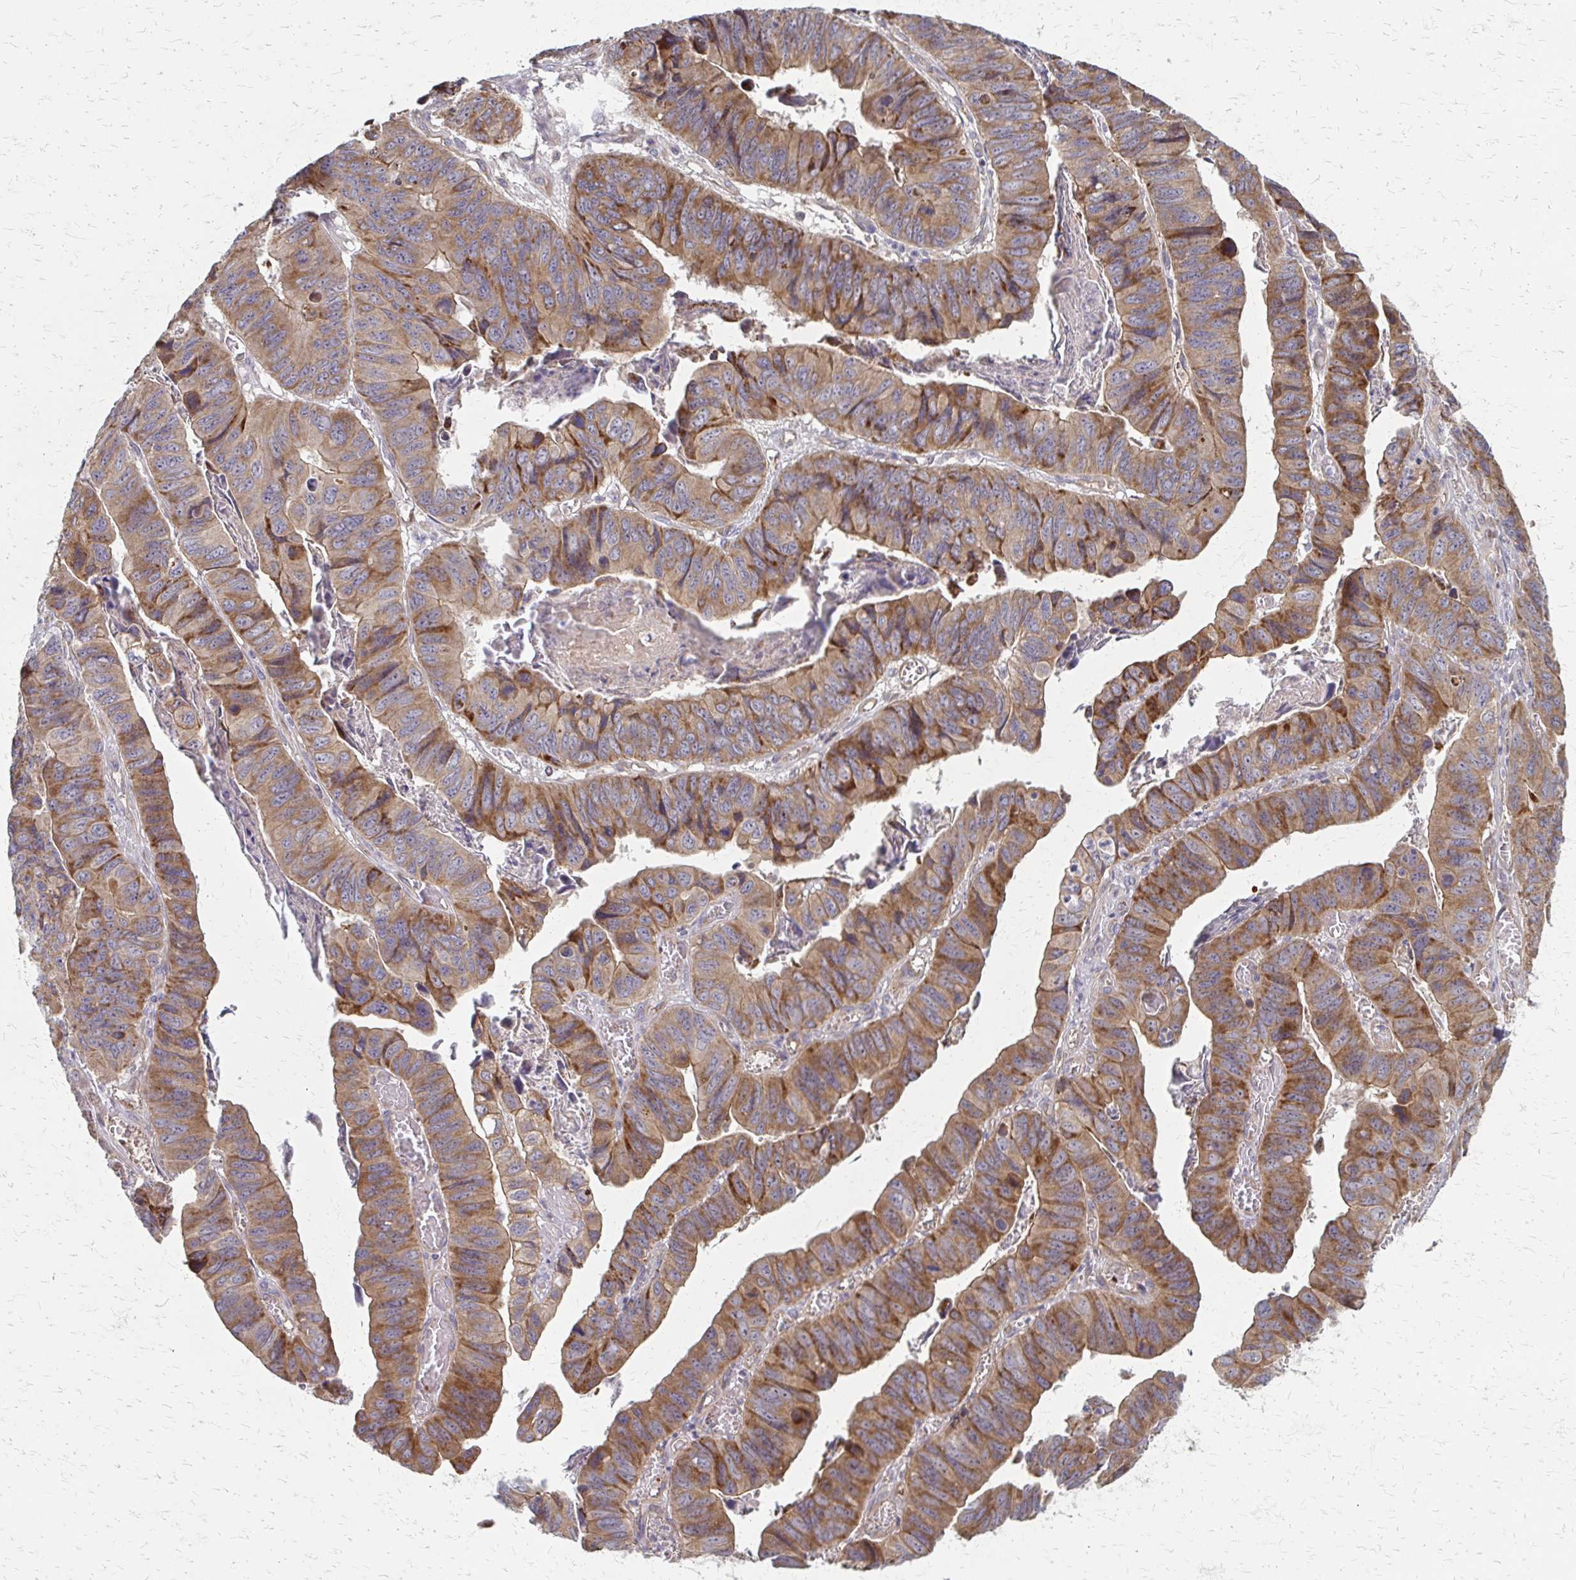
{"staining": {"intensity": "moderate", "quantity": ">75%", "location": "cytoplasmic/membranous"}, "tissue": "stomach cancer", "cell_type": "Tumor cells", "image_type": "cancer", "snomed": [{"axis": "morphology", "description": "Adenocarcinoma, NOS"}, {"axis": "topography", "description": "Stomach, lower"}], "caption": "Human stomach cancer (adenocarcinoma) stained with a brown dye demonstrates moderate cytoplasmic/membranous positive expression in approximately >75% of tumor cells.", "gene": "ZNF383", "patient": {"sex": "male", "age": 77}}